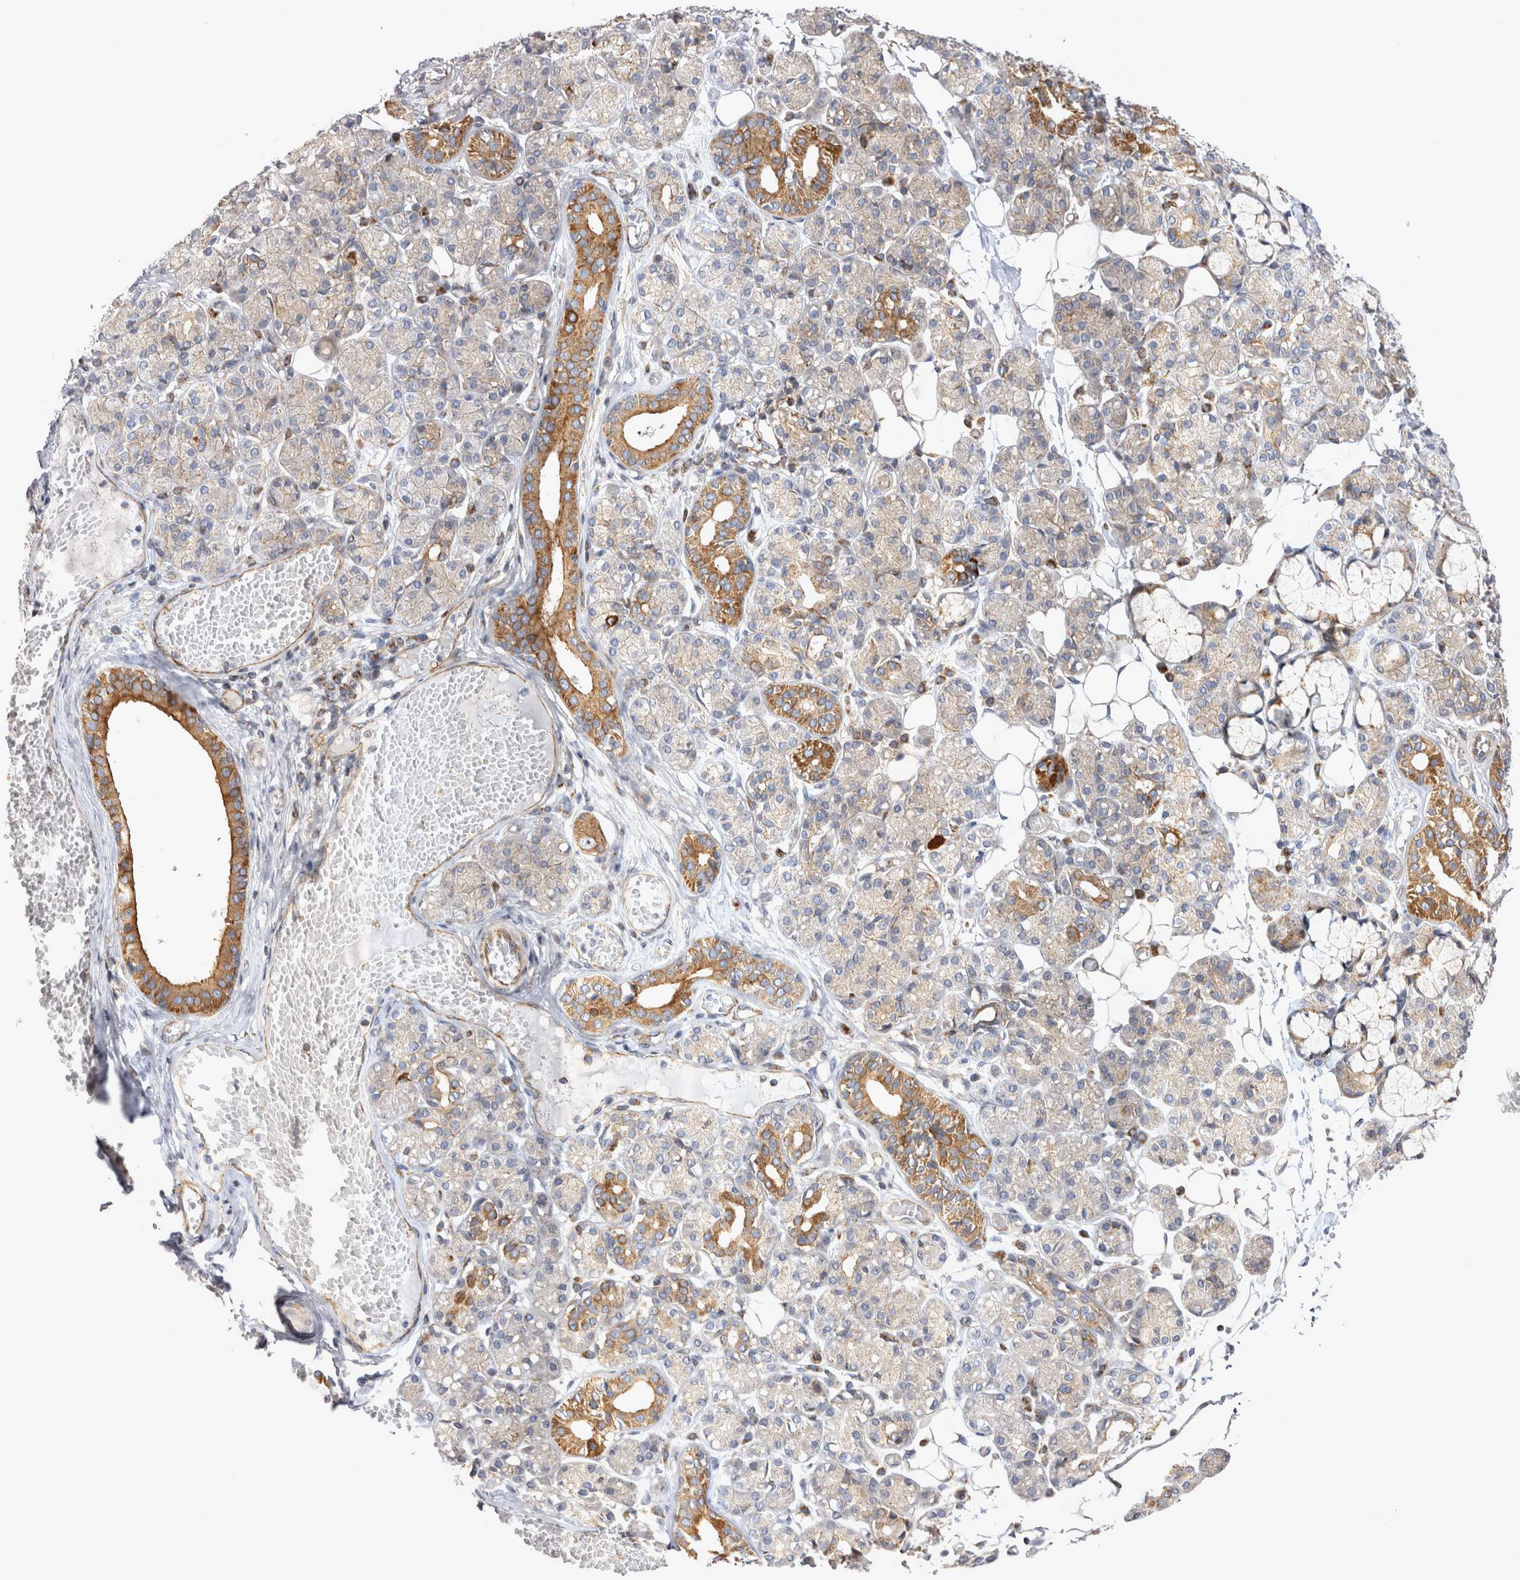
{"staining": {"intensity": "moderate", "quantity": "25%-75%", "location": "cytoplasmic/membranous"}, "tissue": "salivary gland", "cell_type": "Glandular cells", "image_type": "normal", "snomed": [{"axis": "morphology", "description": "Normal tissue, NOS"}, {"axis": "topography", "description": "Salivary gland"}], "caption": "Moderate cytoplasmic/membranous positivity is seen in about 25%-75% of glandular cells in unremarkable salivary gland.", "gene": "TSPOAP1", "patient": {"sex": "male", "age": 63}}